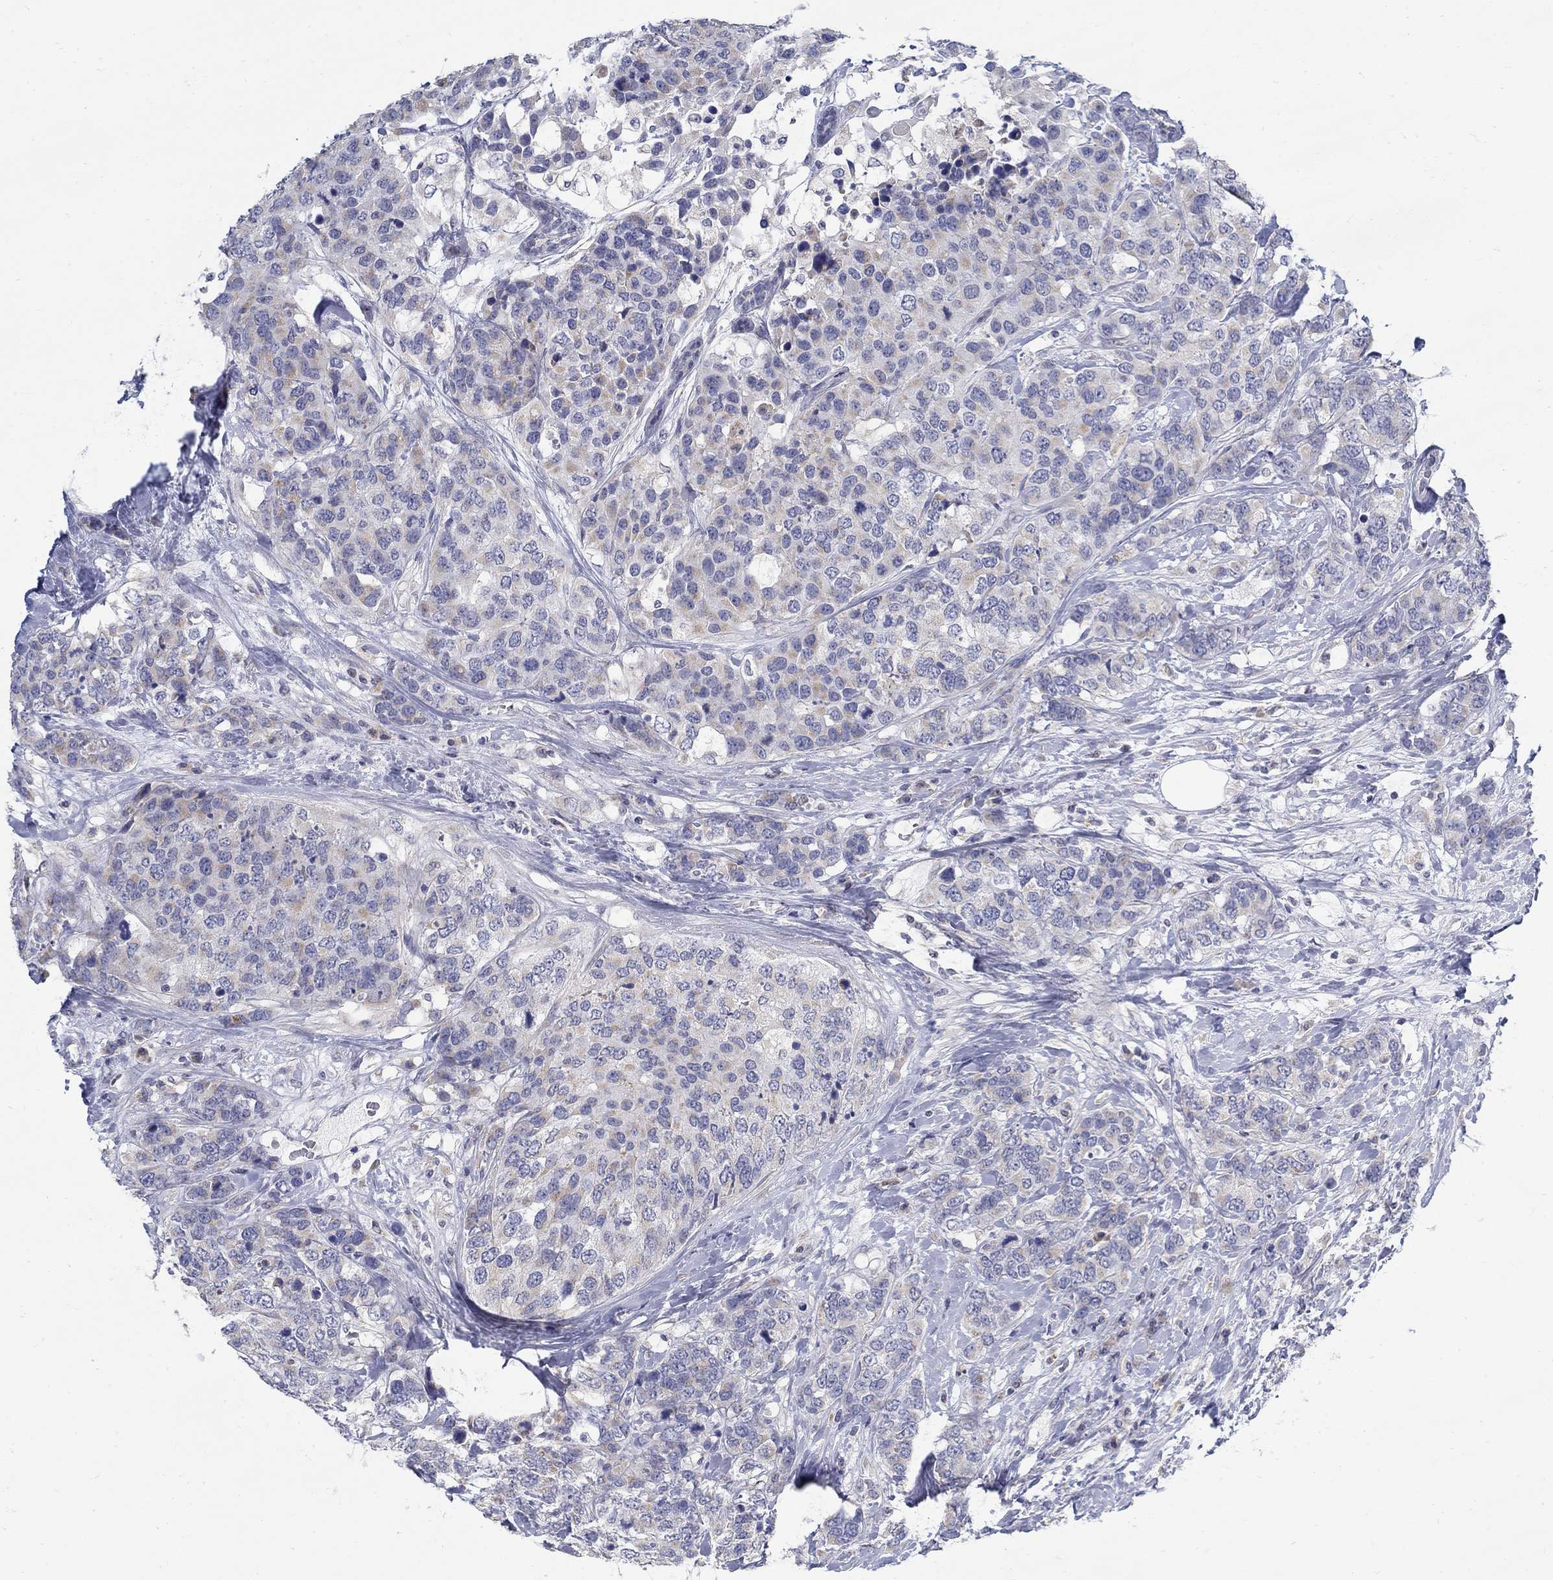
{"staining": {"intensity": "weak", "quantity": "<25%", "location": "cytoplasmic/membranous"}, "tissue": "breast cancer", "cell_type": "Tumor cells", "image_type": "cancer", "snomed": [{"axis": "morphology", "description": "Lobular carcinoma"}, {"axis": "topography", "description": "Breast"}], "caption": "This is an immunohistochemistry photomicrograph of human breast cancer (lobular carcinoma). There is no expression in tumor cells.", "gene": "ABCA4", "patient": {"sex": "female", "age": 59}}